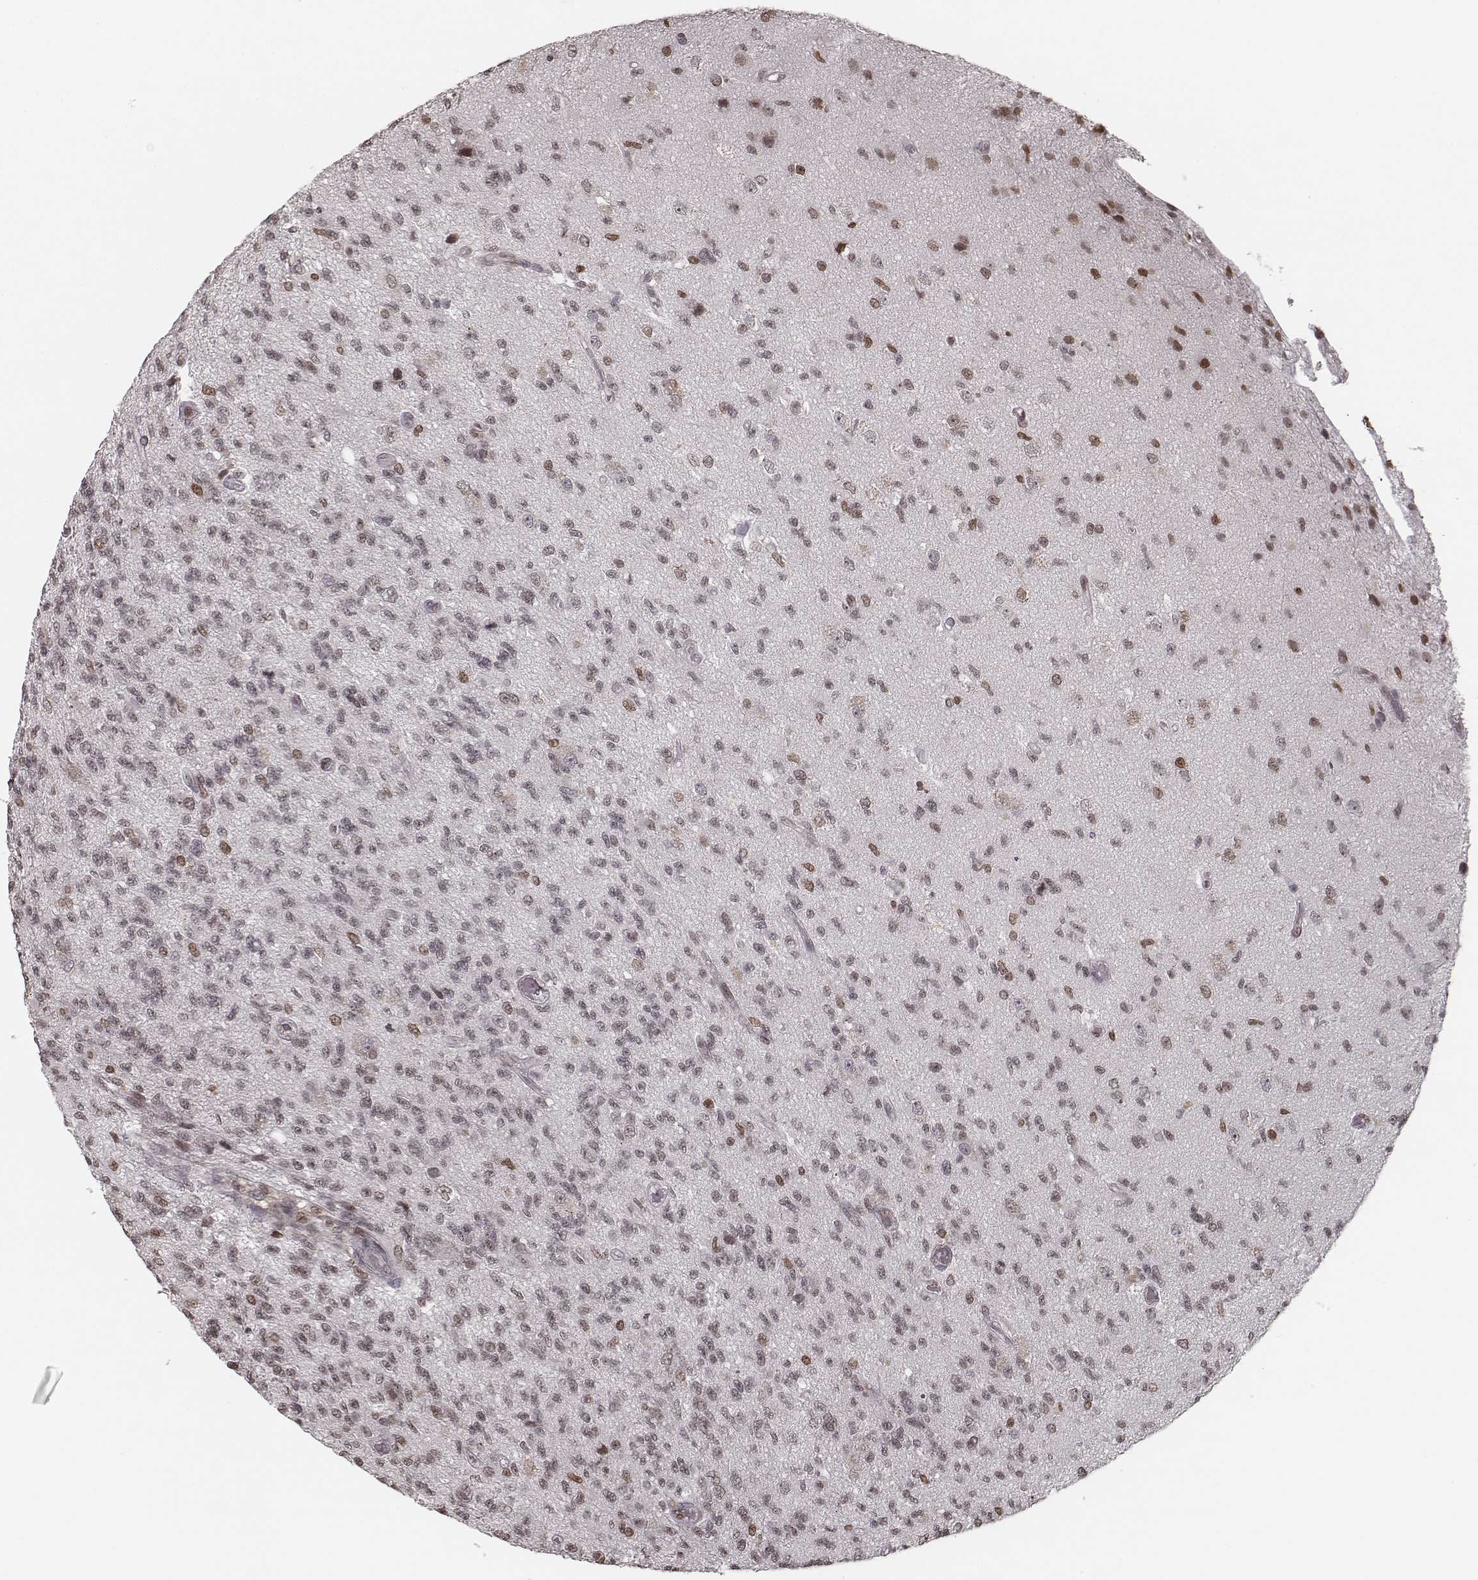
{"staining": {"intensity": "negative", "quantity": "none", "location": "none"}, "tissue": "glioma", "cell_type": "Tumor cells", "image_type": "cancer", "snomed": [{"axis": "morphology", "description": "Glioma, malignant, High grade"}, {"axis": "topography", "description": "Brain"}], "caption": "Glioma was stained to show a protein in brown. There is no significant staining in tumor cells.", "gene": "HMGA2", "patient": {"sex": "male", "age": 56}}